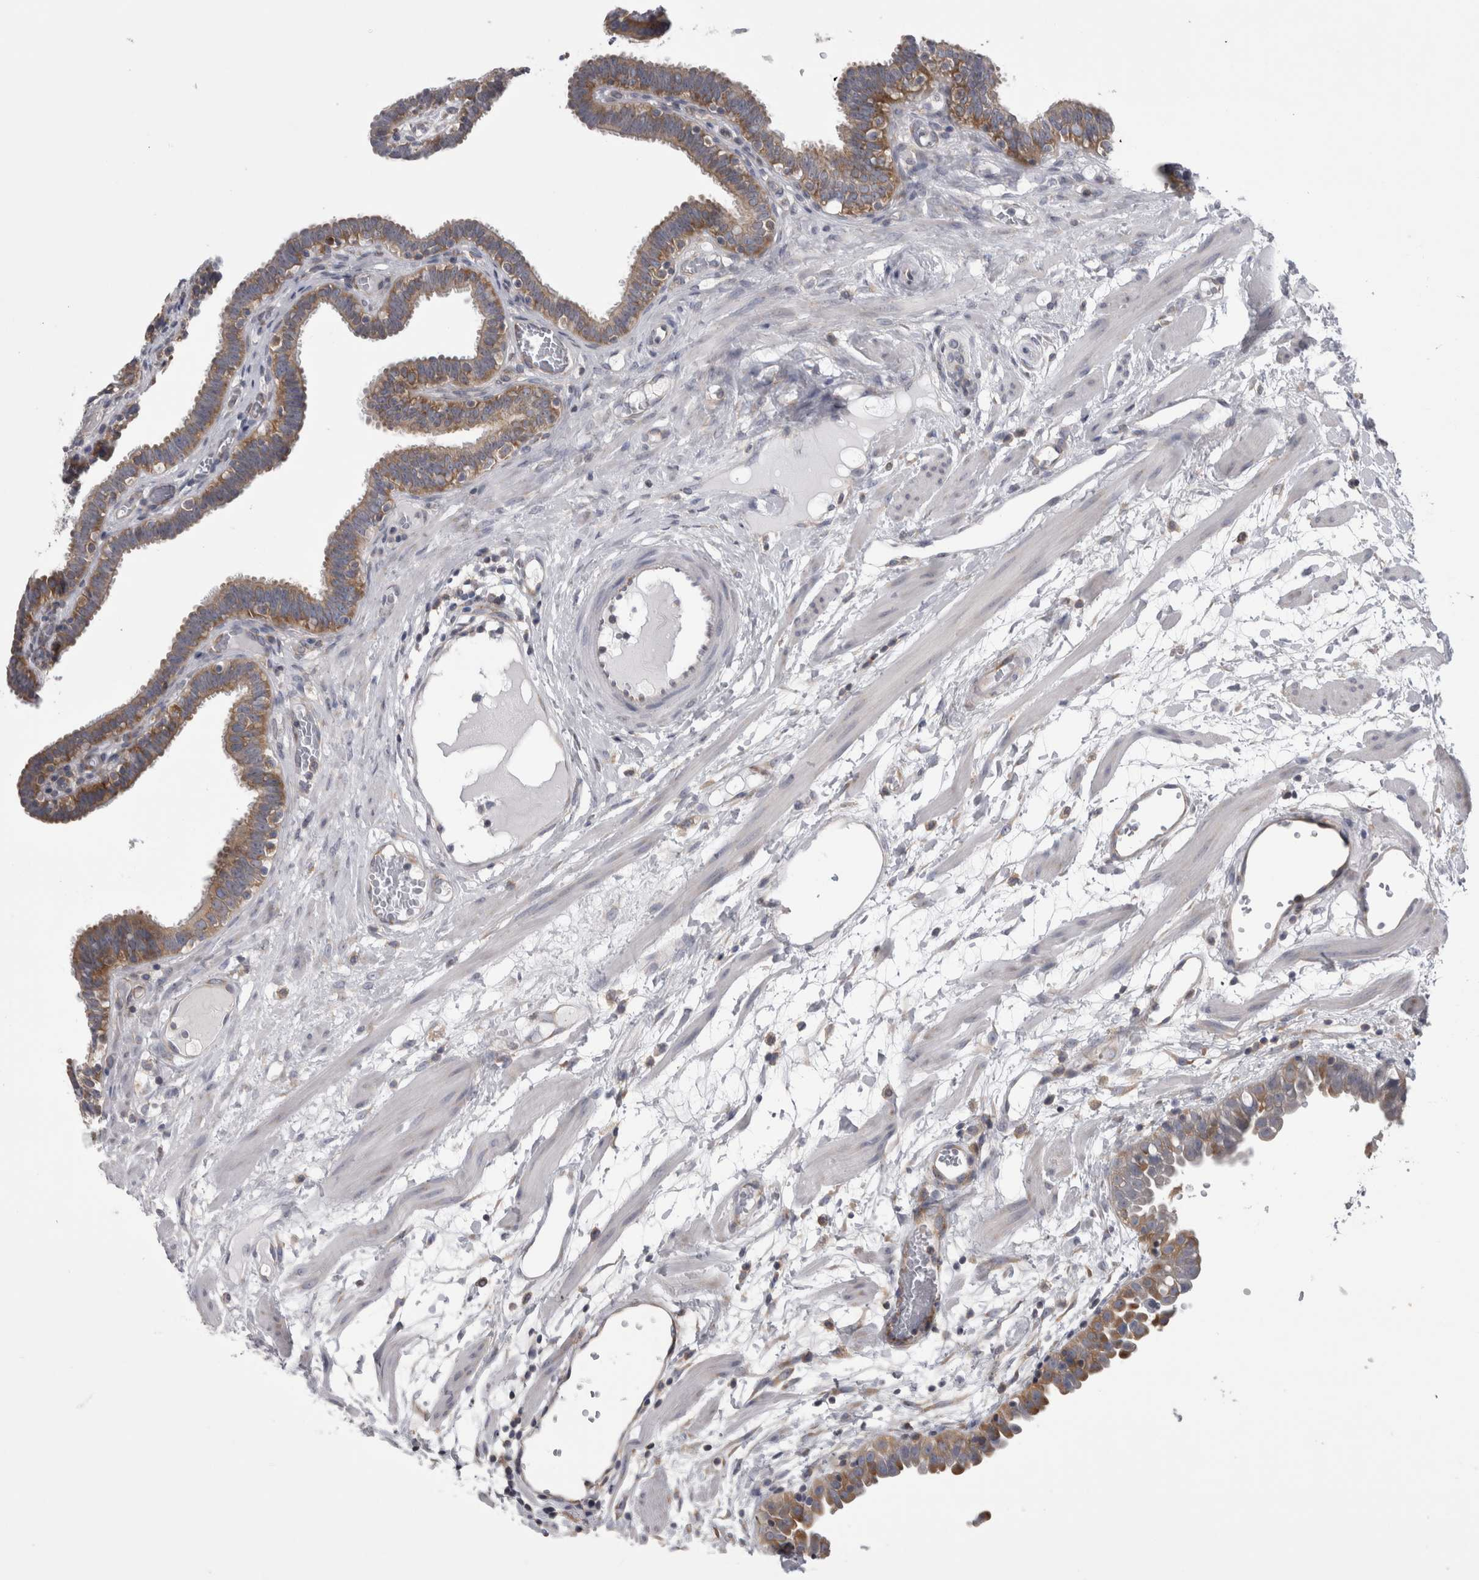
{"staining": {"intensity": "moderate", "quantity": "25%-75%", "location": "cytoplasmic/membranous"}, "tissue": "fallopian tube", "cell_type": "Glandular cells", "image_type": "normal", "snomed": [{"axis": "morphology", "description": "Normal tissue, NOS"}, {"axis": "topography", "description": "Fallopian tube"}, {"axis": "topography", "description": "Placenta"}], "caption": "The image displays immunohistochemical staining of unremarkable fallopian tube. There is moderate cytoplasmic/membranous staining is appreciated in about 25%-75% of glandular cells.", "gene": "PRRC2C", "patient": {"sex": "female", "age": 32}}